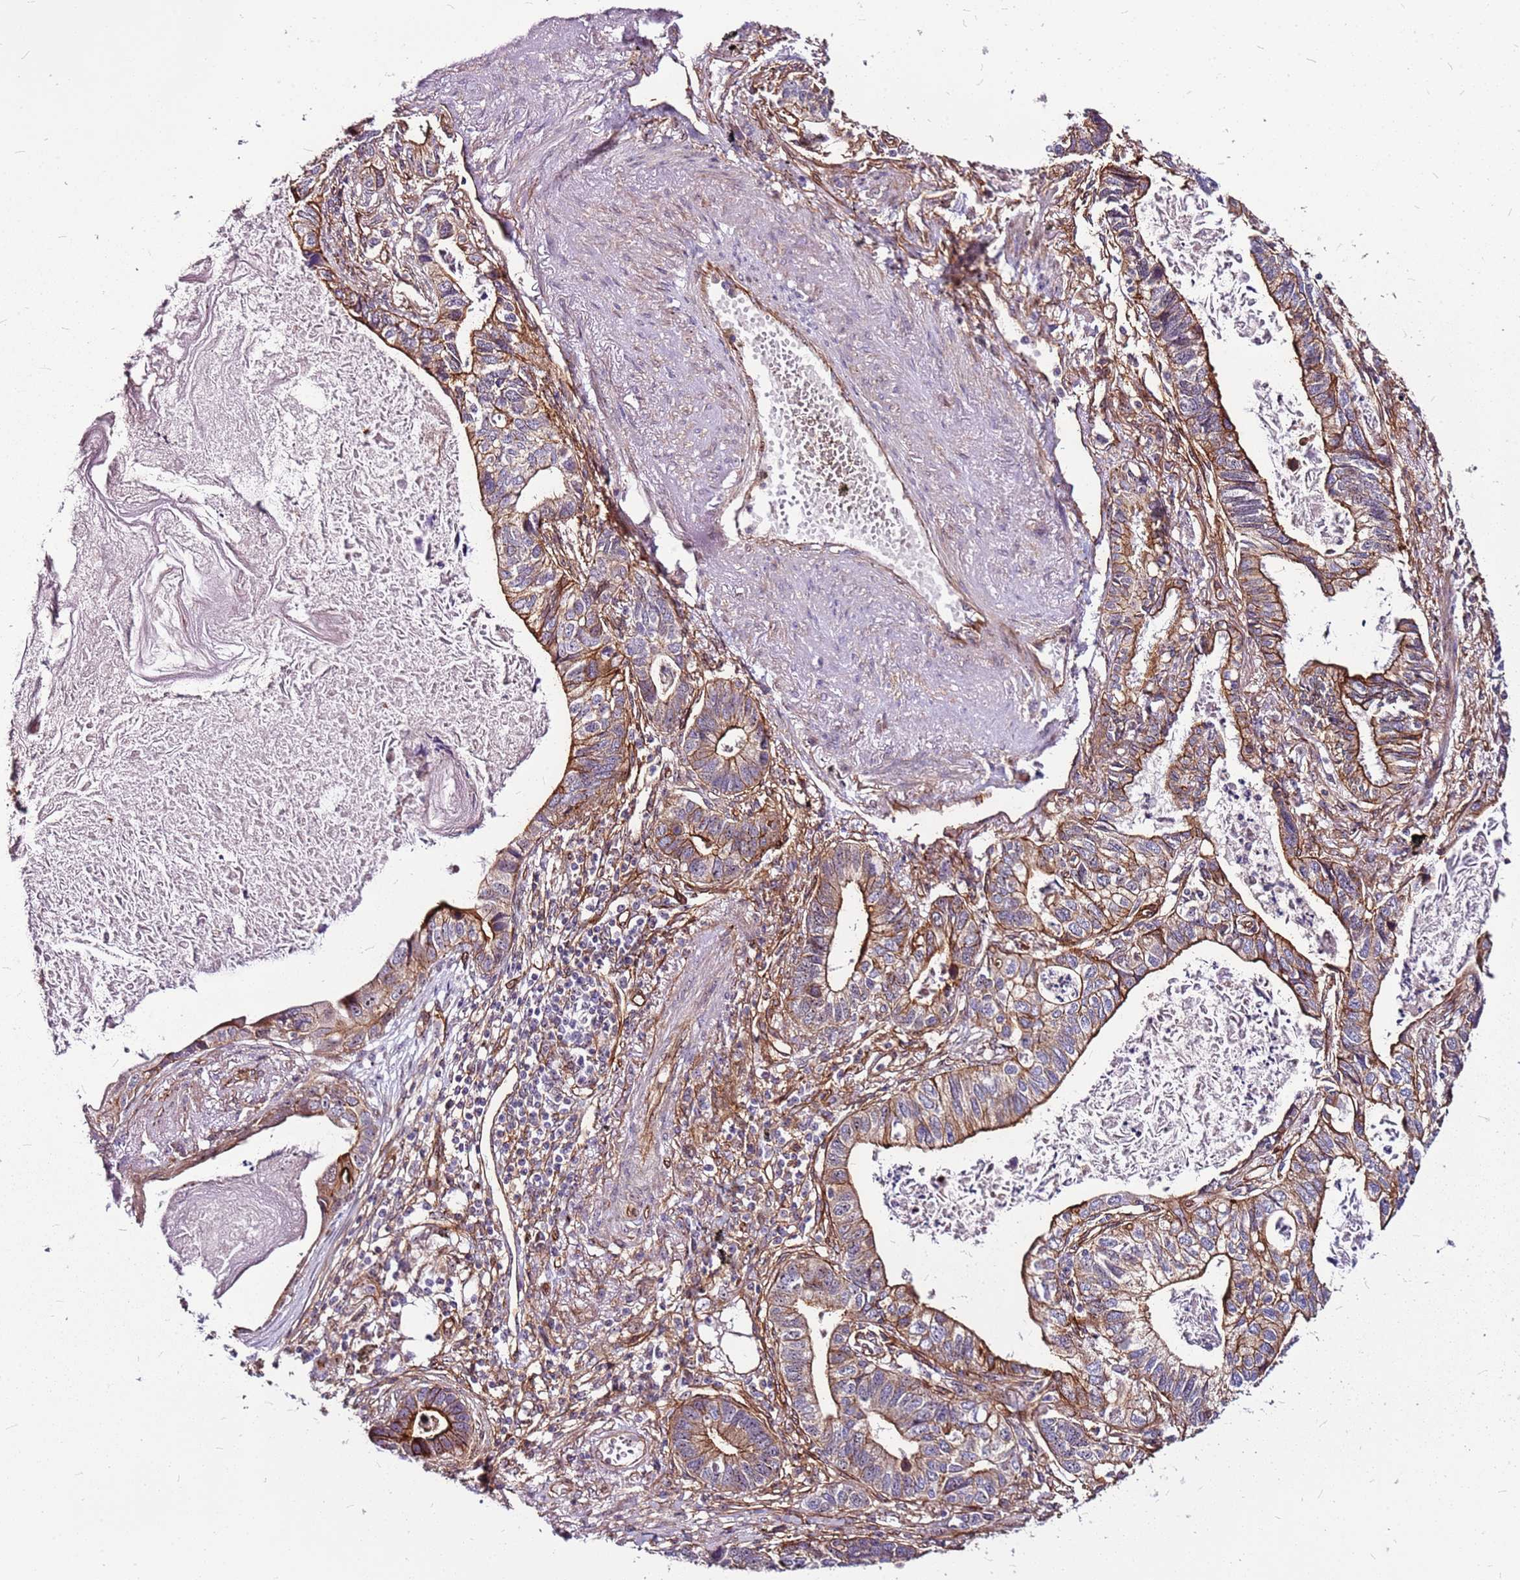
{"staining": {"intensity": "strong", "quantity": ">75%", "location": "cytoplasmic/membranous"}, "tissue": "lung cancer", "cell_type": "Tumor cells", "image_type": "cancer", "snomed": [{"axis": "morphology", "description": "Adenocarcinoma, NOS"}, {"axis": "topography", "description": "Lung"}], "caption": "Tumor cells reveal strong cytoplasmic/membranous positivity in approximately >75% of cells in adenocarcinoma (lung). (brown staining indicates protein expression, while blue staining denotes nuclei).", "gene": "TOPAZ1", "patient": {"sex": "male", "age": 67}}